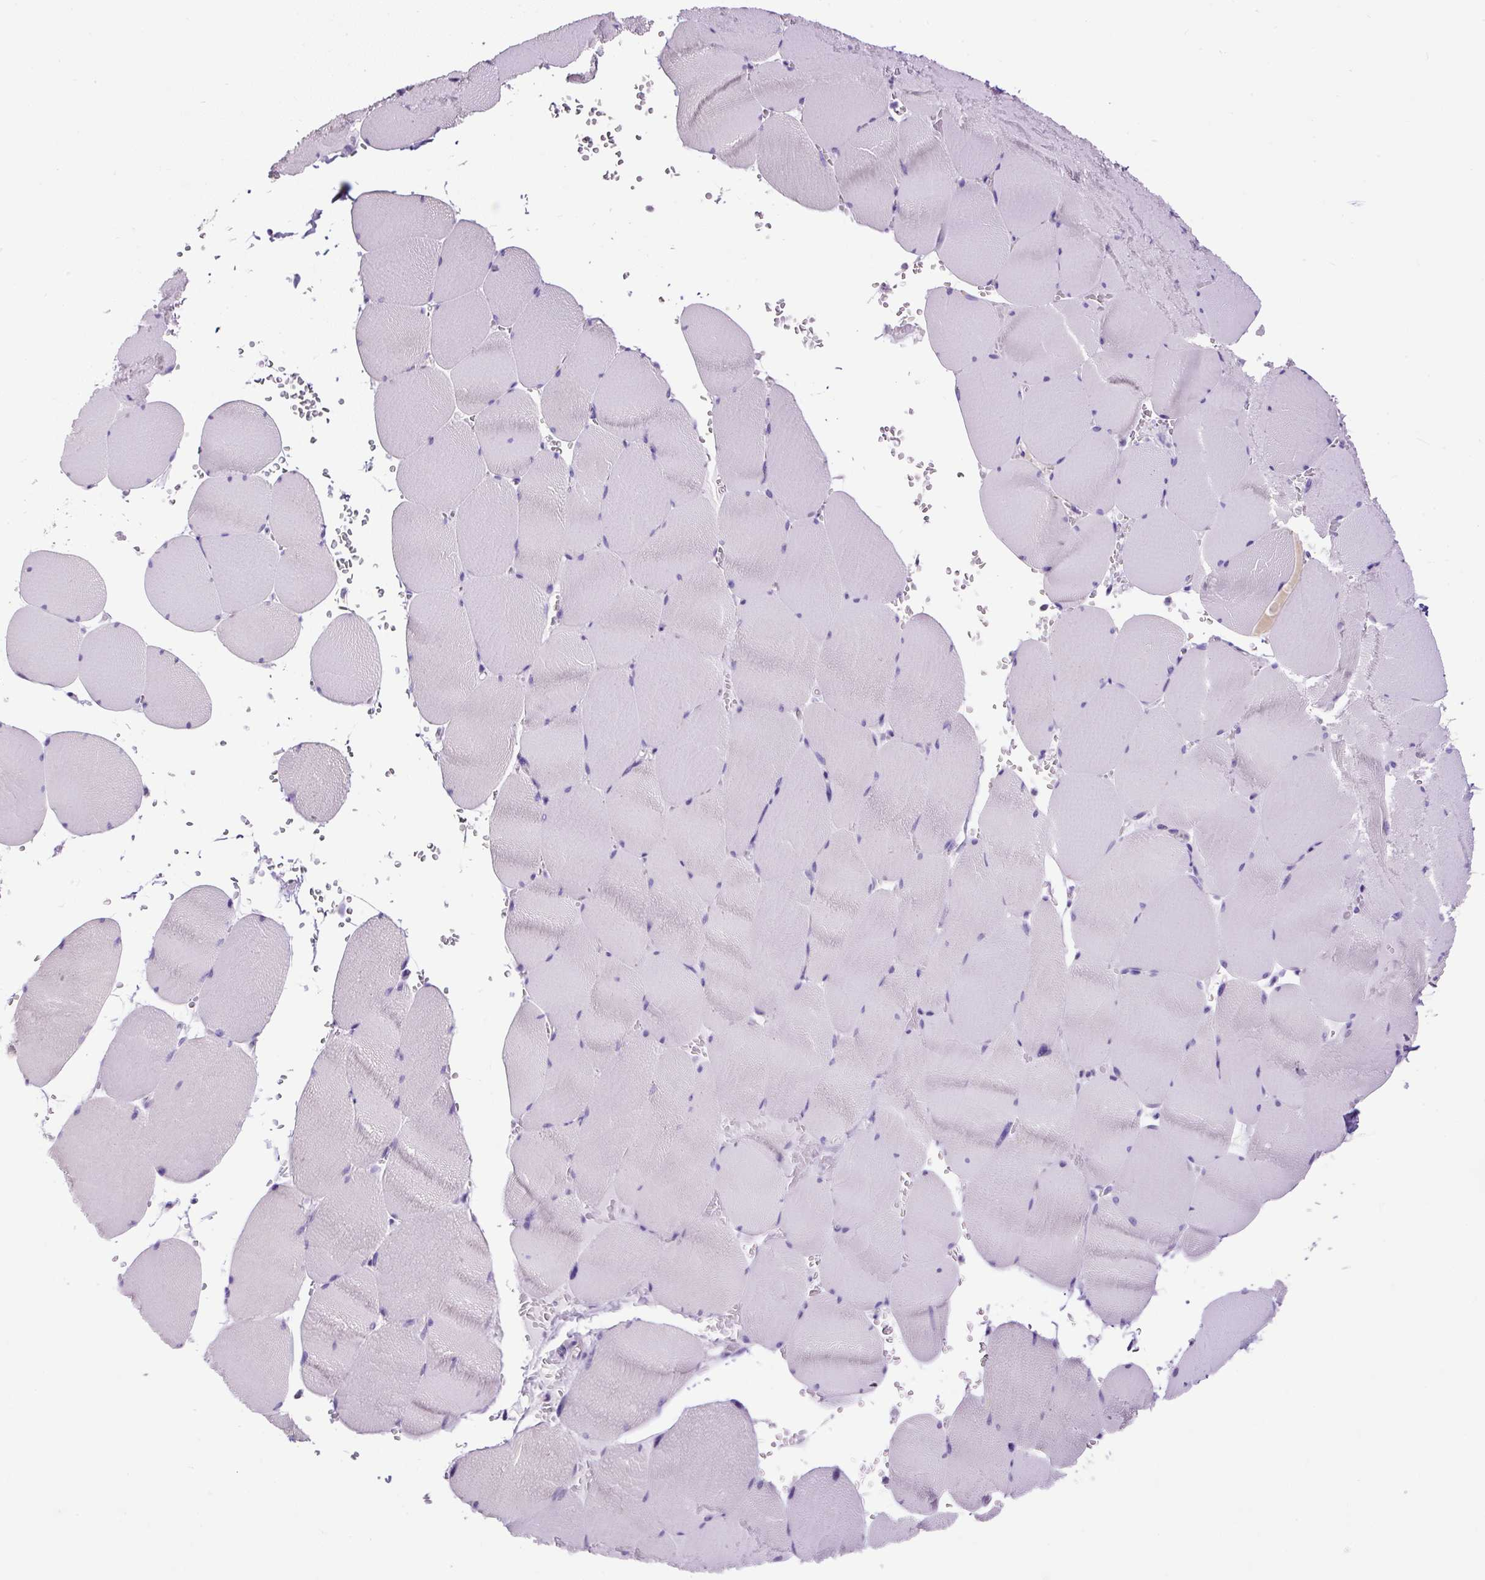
{"staining": {"intensity": "negative", "quantity": "none", "location": "none"}, "tissue": "skeletal muscle", "cell_type": "Myocytes", "image_type": "normal", "snomed": [{"axis": "morphology", "description": "Normal tissue, NOS"}, {"axis": "topography", "description": "Skeletal muscle"}, {"axis": "topography", "description": "Head-Neck"}], "caption": "Immunohistochemistry (IHC) histopathology image of normal skeletal muscle stained for a protein (brown), which exhibits no staining in myocytes. (Brightfield microscopy of DAB (3,3'-diaminobenzidine) immunohistochemistry (IHC) at high magnification).", "gene": "PDIA2", "patient": {"sex": "male", "age": 66}}